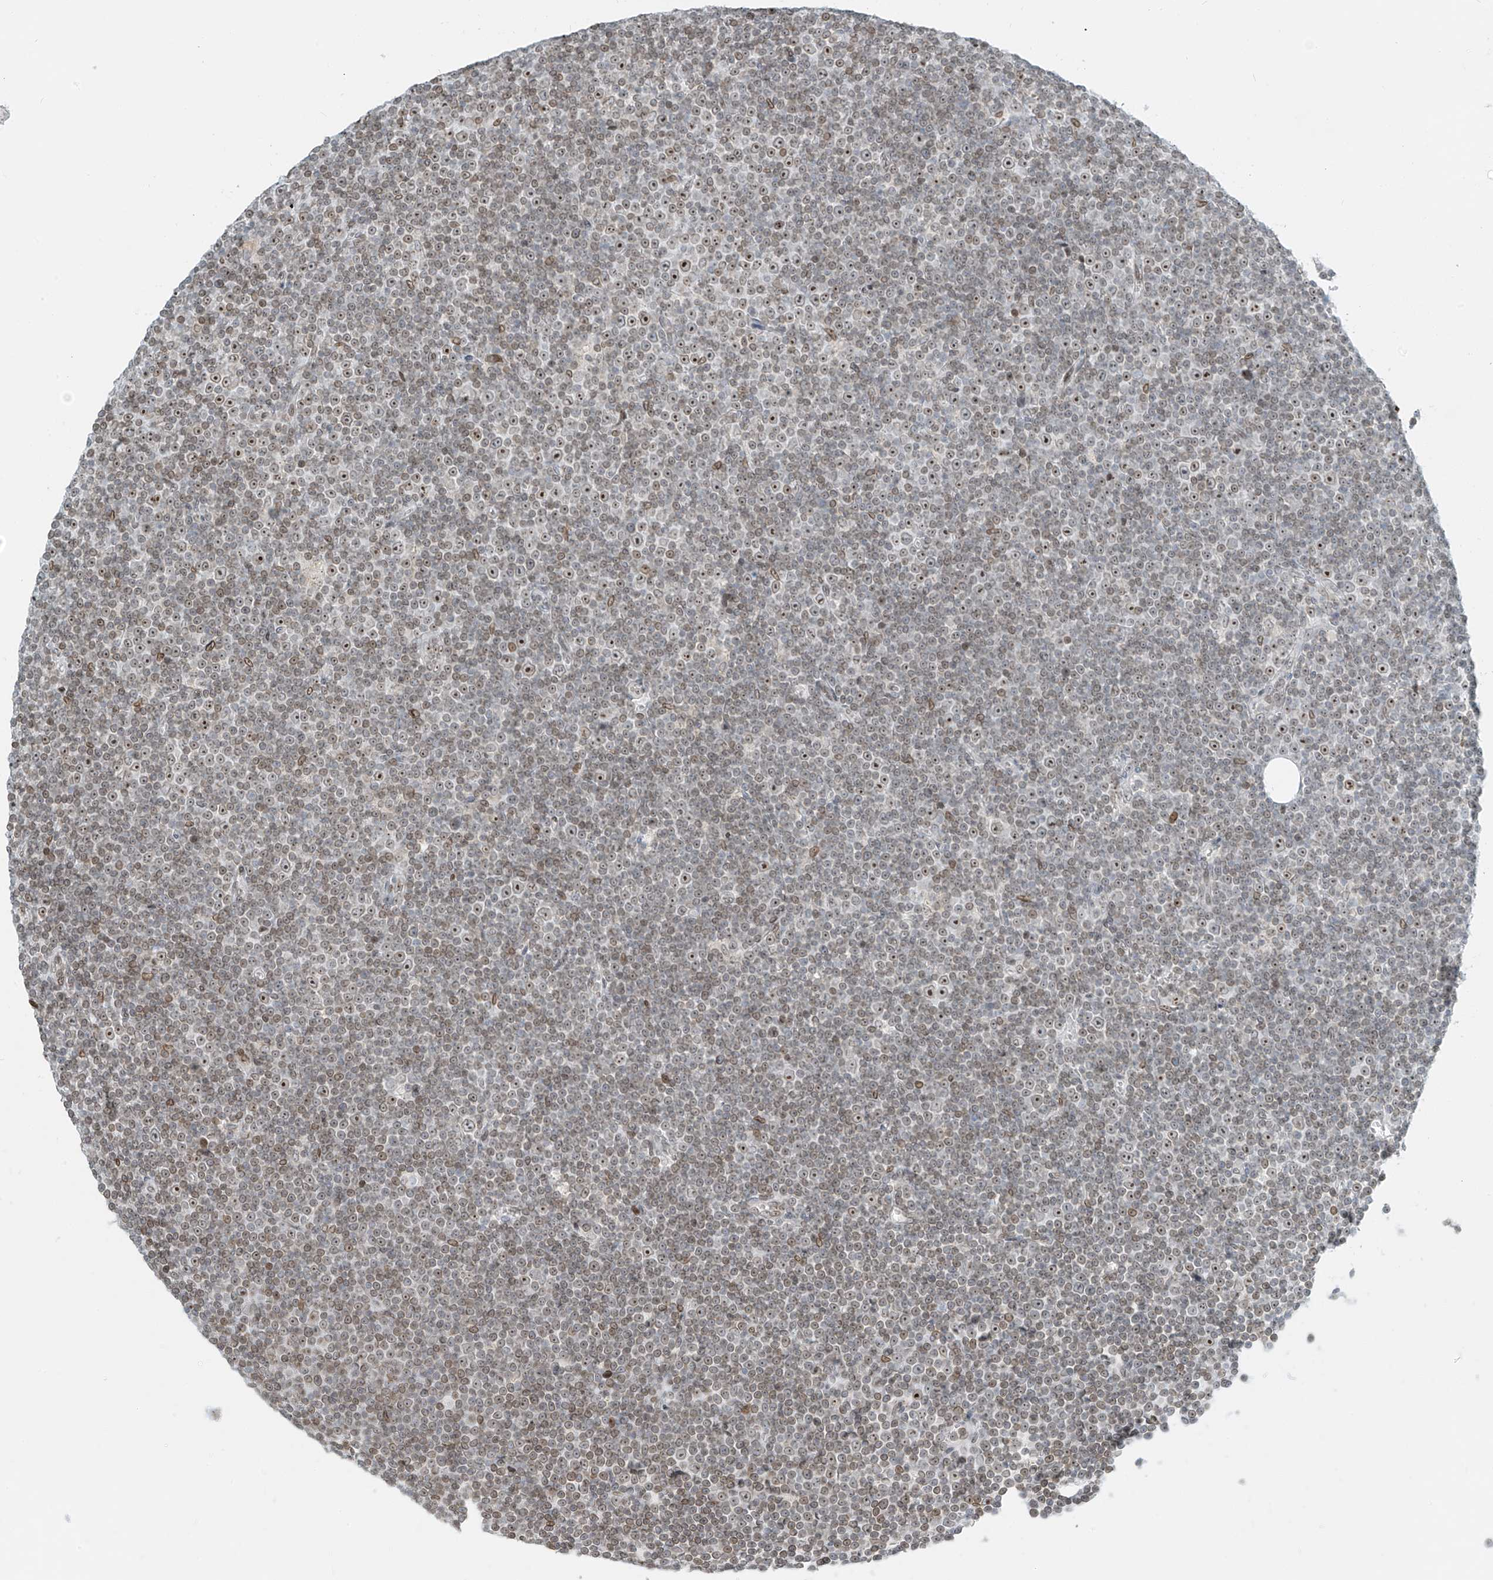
{"staining": {"intensity": "moderate", "quantity": "25%-75%", "location": "nuclear"}, "tissue": "lymphoma", "cell_type": "Tumor cells", "image_type": "cancer", "snomed": [{"axis": "morphology", "description": "Malignant lymphoma, non-Hodgkin's type, Low grade"}, {"axis": "topography", "description": "Lymph node"}], "caption": "Immunohistochemistry (IHC) (DAB (3,3'-diaminobenzidine)) staining of human low-grade malignant lymphoma, non-Hodgkin's type demonstrates moderate nuclear protein expression in about 25%-75% of tumor cells.", "gene": "SAMD15", "patient": {"sex": "female", "age": 67}}